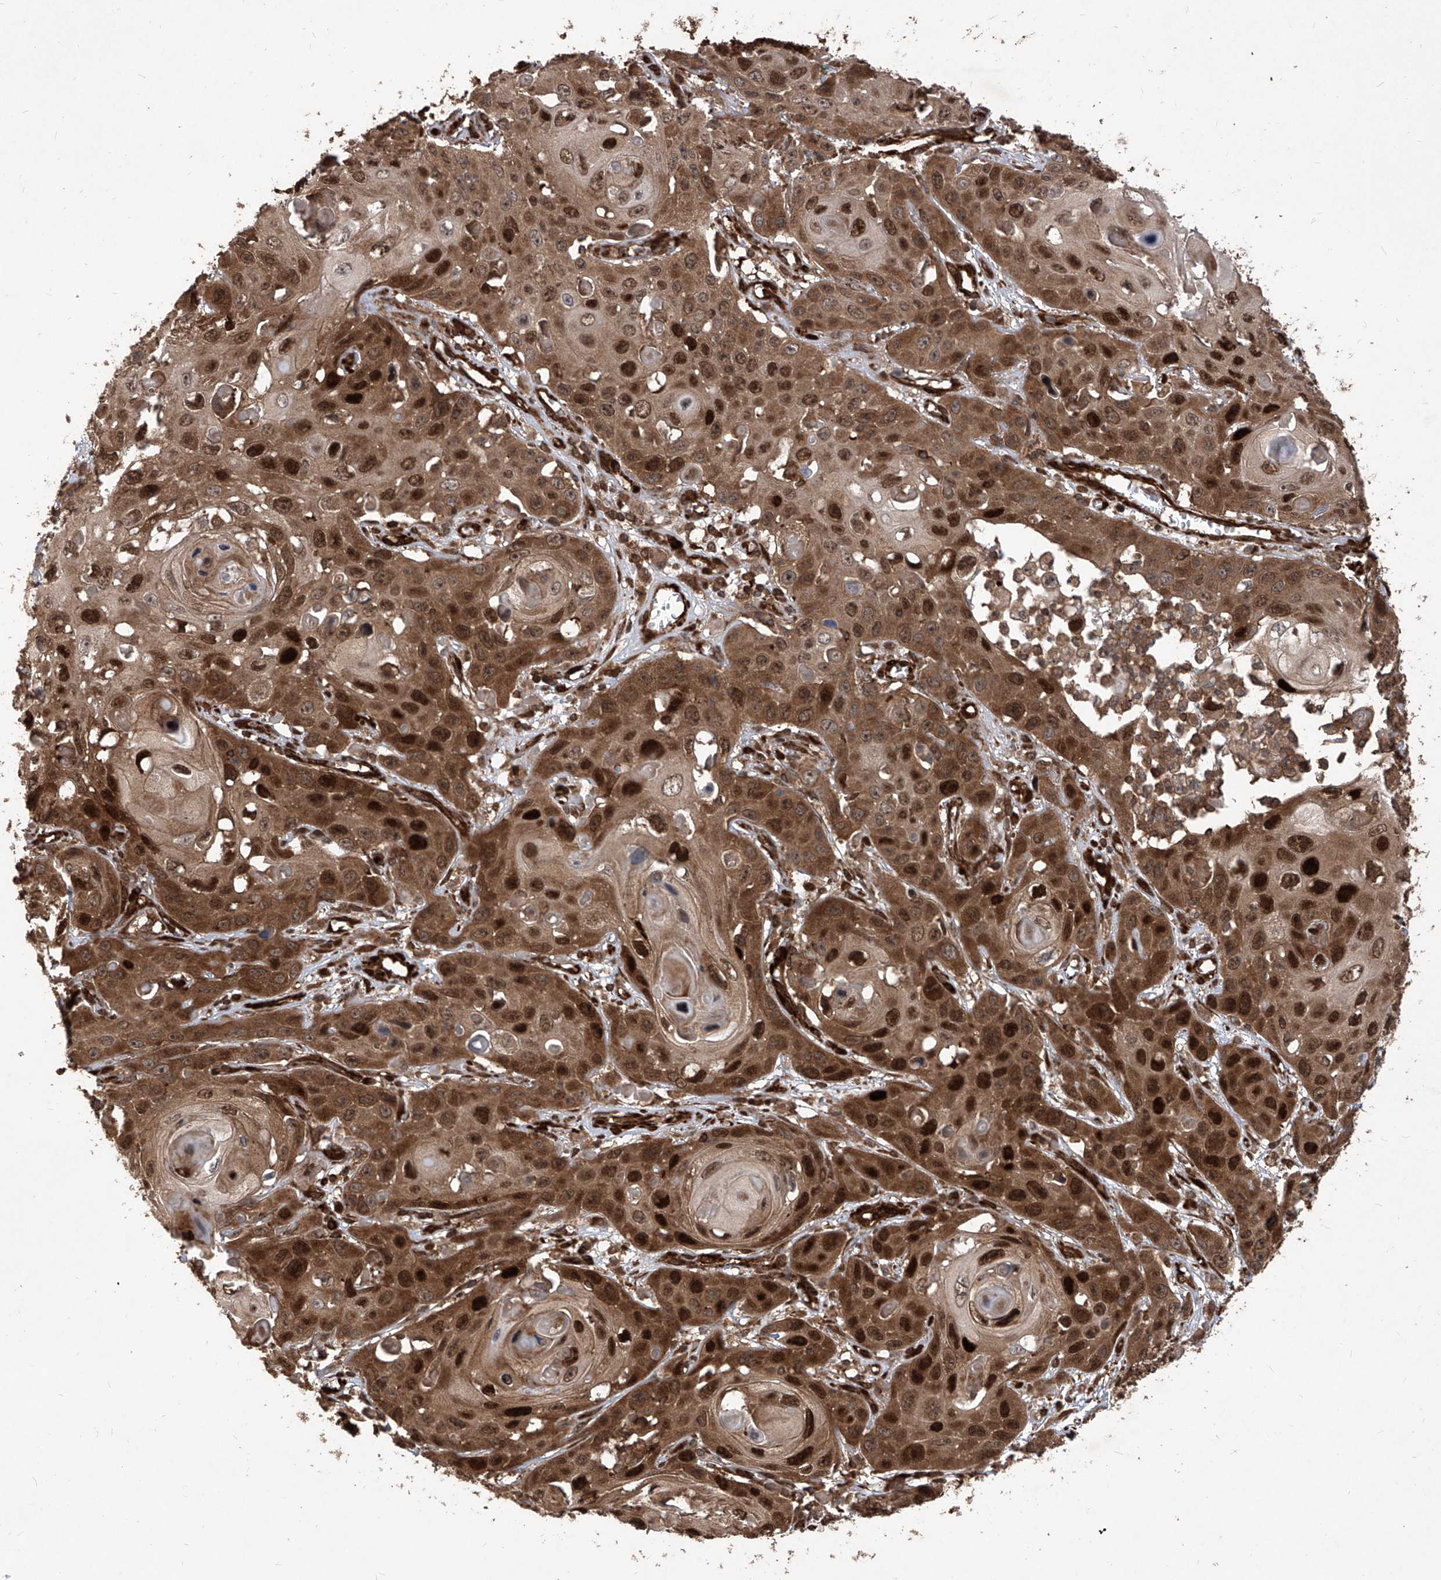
{"staining": {"intensity": "strong", "quantity": ">75%", "location": "cytoplasmic/membranous,nuclear"}, "tissue": "skin cancer", "cell_type": "Tumor cells", "image_type": "cancer", "snomed": [{"axis": "morphology", "description": "Squamous cell carcinoma, NOS"}, {"axis": "topography", "description": "Skin"}], "caption": "Brown immunohistochemical staining in skin squamous cell carcinoma displays strong cytoplasmic/membranous and nuclear expression in approximately >75% of tumor cells.", "gene": "MAGED2", "patient": {"sex": "male", "age": 55}}